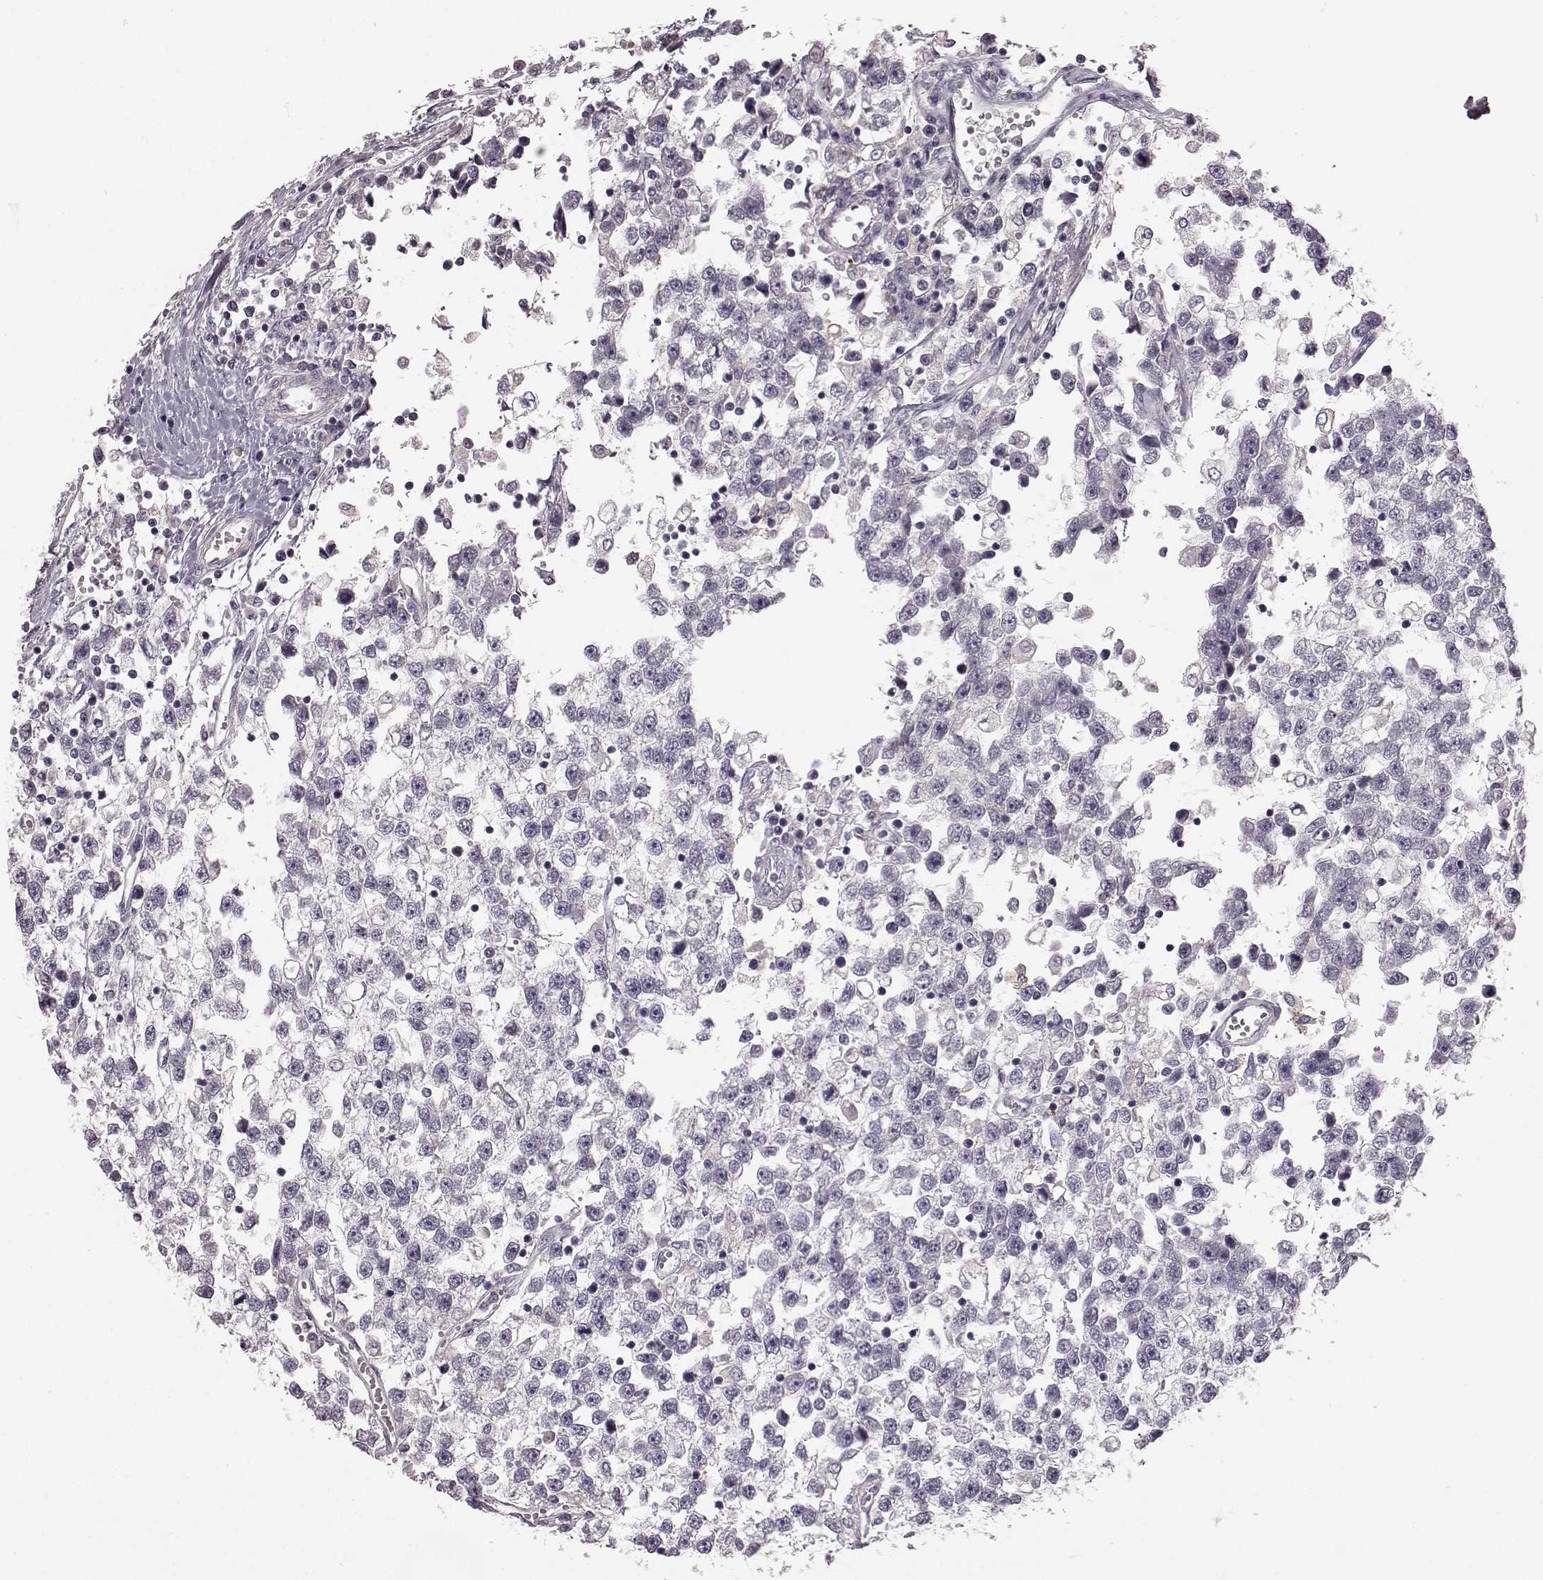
{"staining": {"intensity": "negative", "quantity": "none", "location": "none"}, "tissue": "testis cancer", "cell_type": "Tumor cells", "image_type": "cancer", "snomed": [{"axis": "morphology", "description": "Seminoma, NOS"}, {"axis": "topography", "description": "Testis"}], "caption": "Tumor cells are negative for protein expression in human testis cancer.", "gene": "GPR50", "patient": {"sex": "male", "age": 34}}